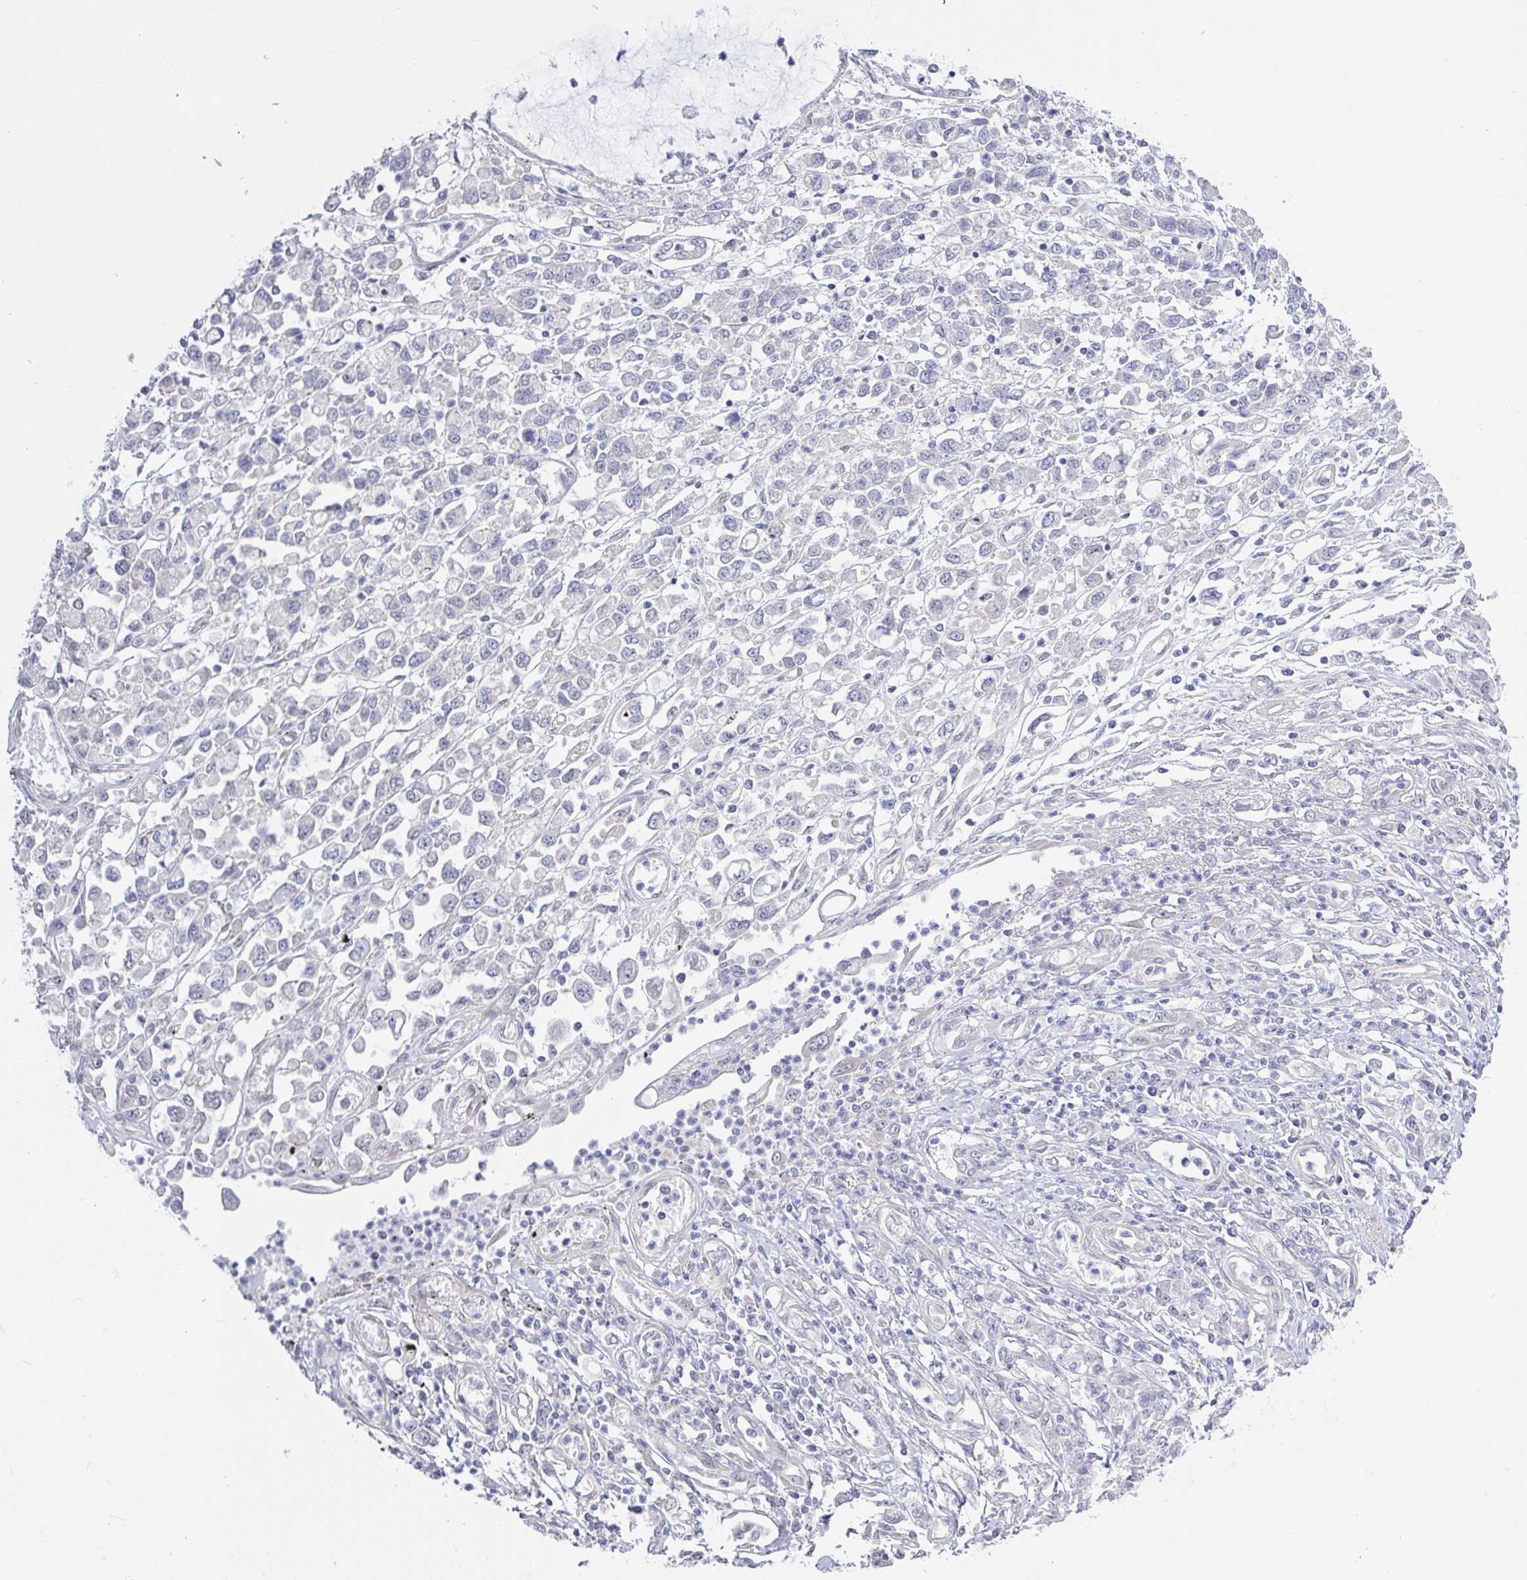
{"staining": {"intensity": "negative", "quantity": "none", "location": "none"}, "tissue": "stomach cancer", "cell_type": "Tumor cells", "image_type": "cancer", "snomed": [{"axis": "morphology", "description": "Adenocarcinoma, NOS"}, {"axis": "topography", "description": "Stomach"}], "caption": "Human stomach cancer (adenocarcinoma) stained for a protein using IHC demonstrates no expression in tumor cells.", "gene": "HYPK", "patient": {"sex": "female", "age": 76}}